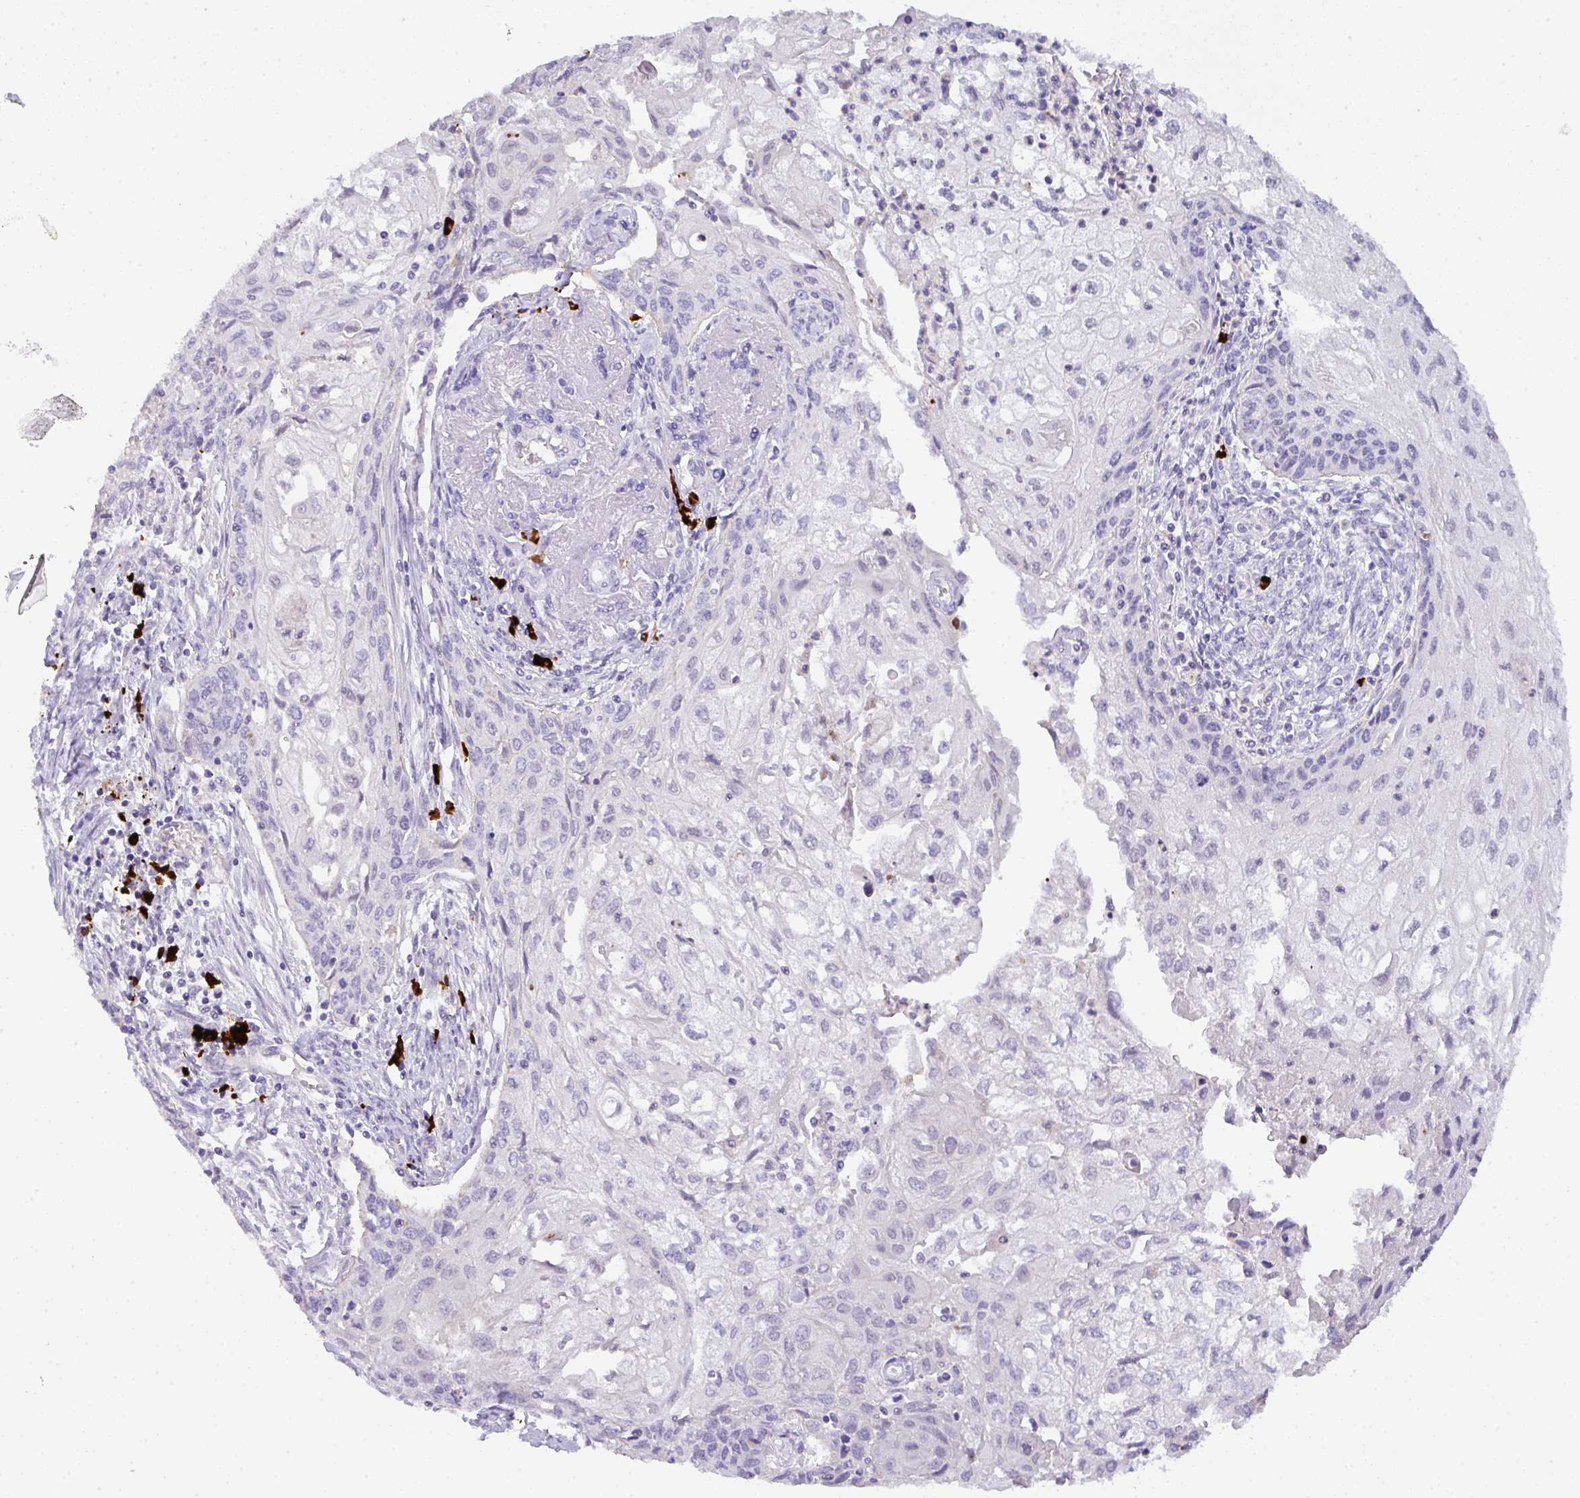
{"staining": {"intensity": "negative", "quantity": "none", "location": "none"}, "tissue": "cervical cancer", "cell_type": "Tumor cells", "image_type": "cancer", "snomed": [{"axis": "morphology", "description": "Squamous cell carcinoma, NOS"}, {"axis": "topography", "description": "Cervix"}], "caption": "A photomicrograph of cervical squamous cell carcinoma stained for a protein shows no brown staining in tumor cells.", "gene": "CACNA1S", "patient": {"sex": "female", "age": 67}}